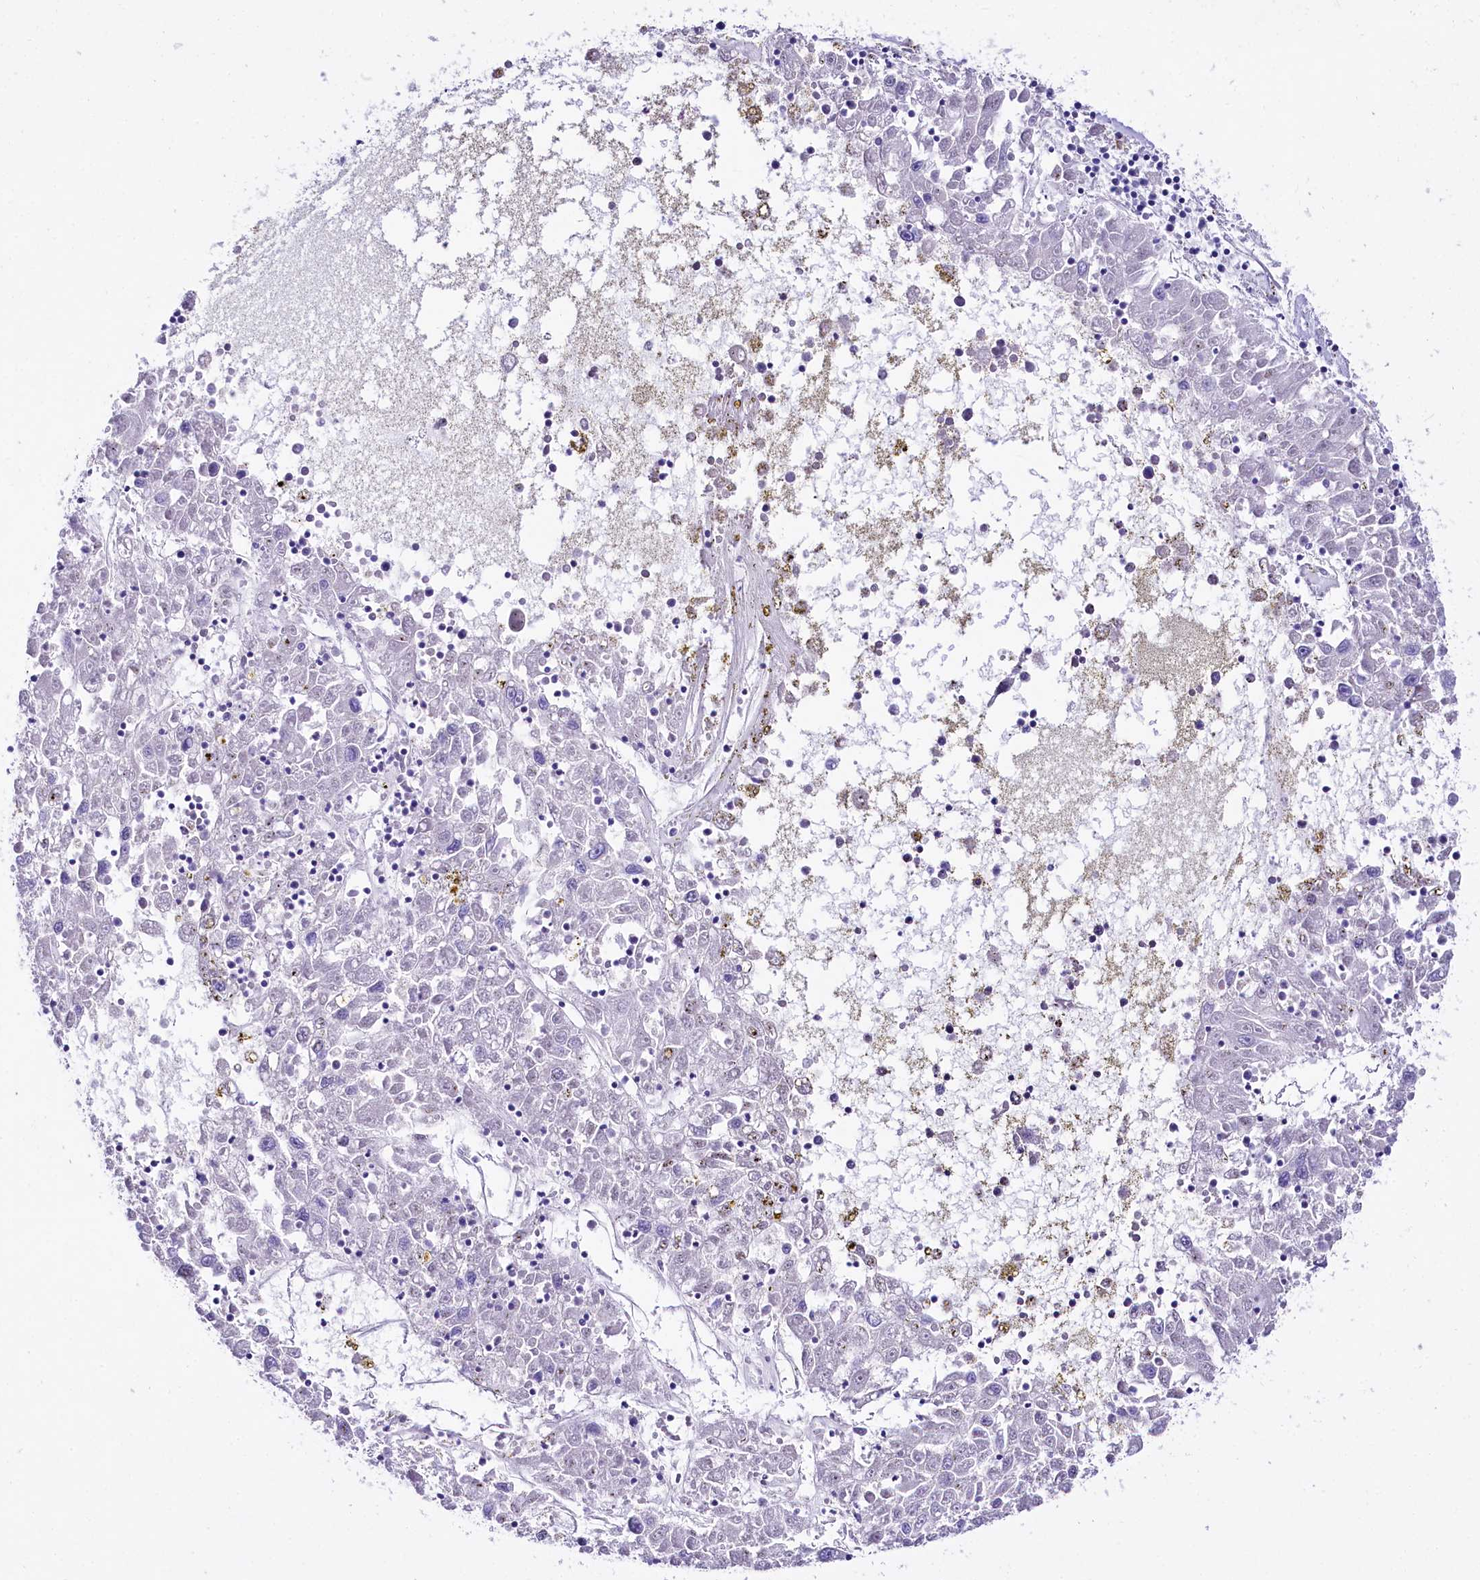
{"staining": {"intensity": "negative", "quantity": "none", "location": "none"}, "tissue": "liver cancer", "cell_type": "Tumor cells", "image_type": "cancer", "snomed": [{"axis": "morphology", "description": "Carcinoma, Hepatocellular, NOS"}, {"axis": "topography", "description": "Liver"}], "caption": "An immunohistochemistry image of liver cancer (hepatocellular carcinoma) is shown. There is no staining in tumor cells of liver cancer (hepatocellular carcinoma).", "gene": "A2ML1", "patient": {"sex": "male", "age": 49}}